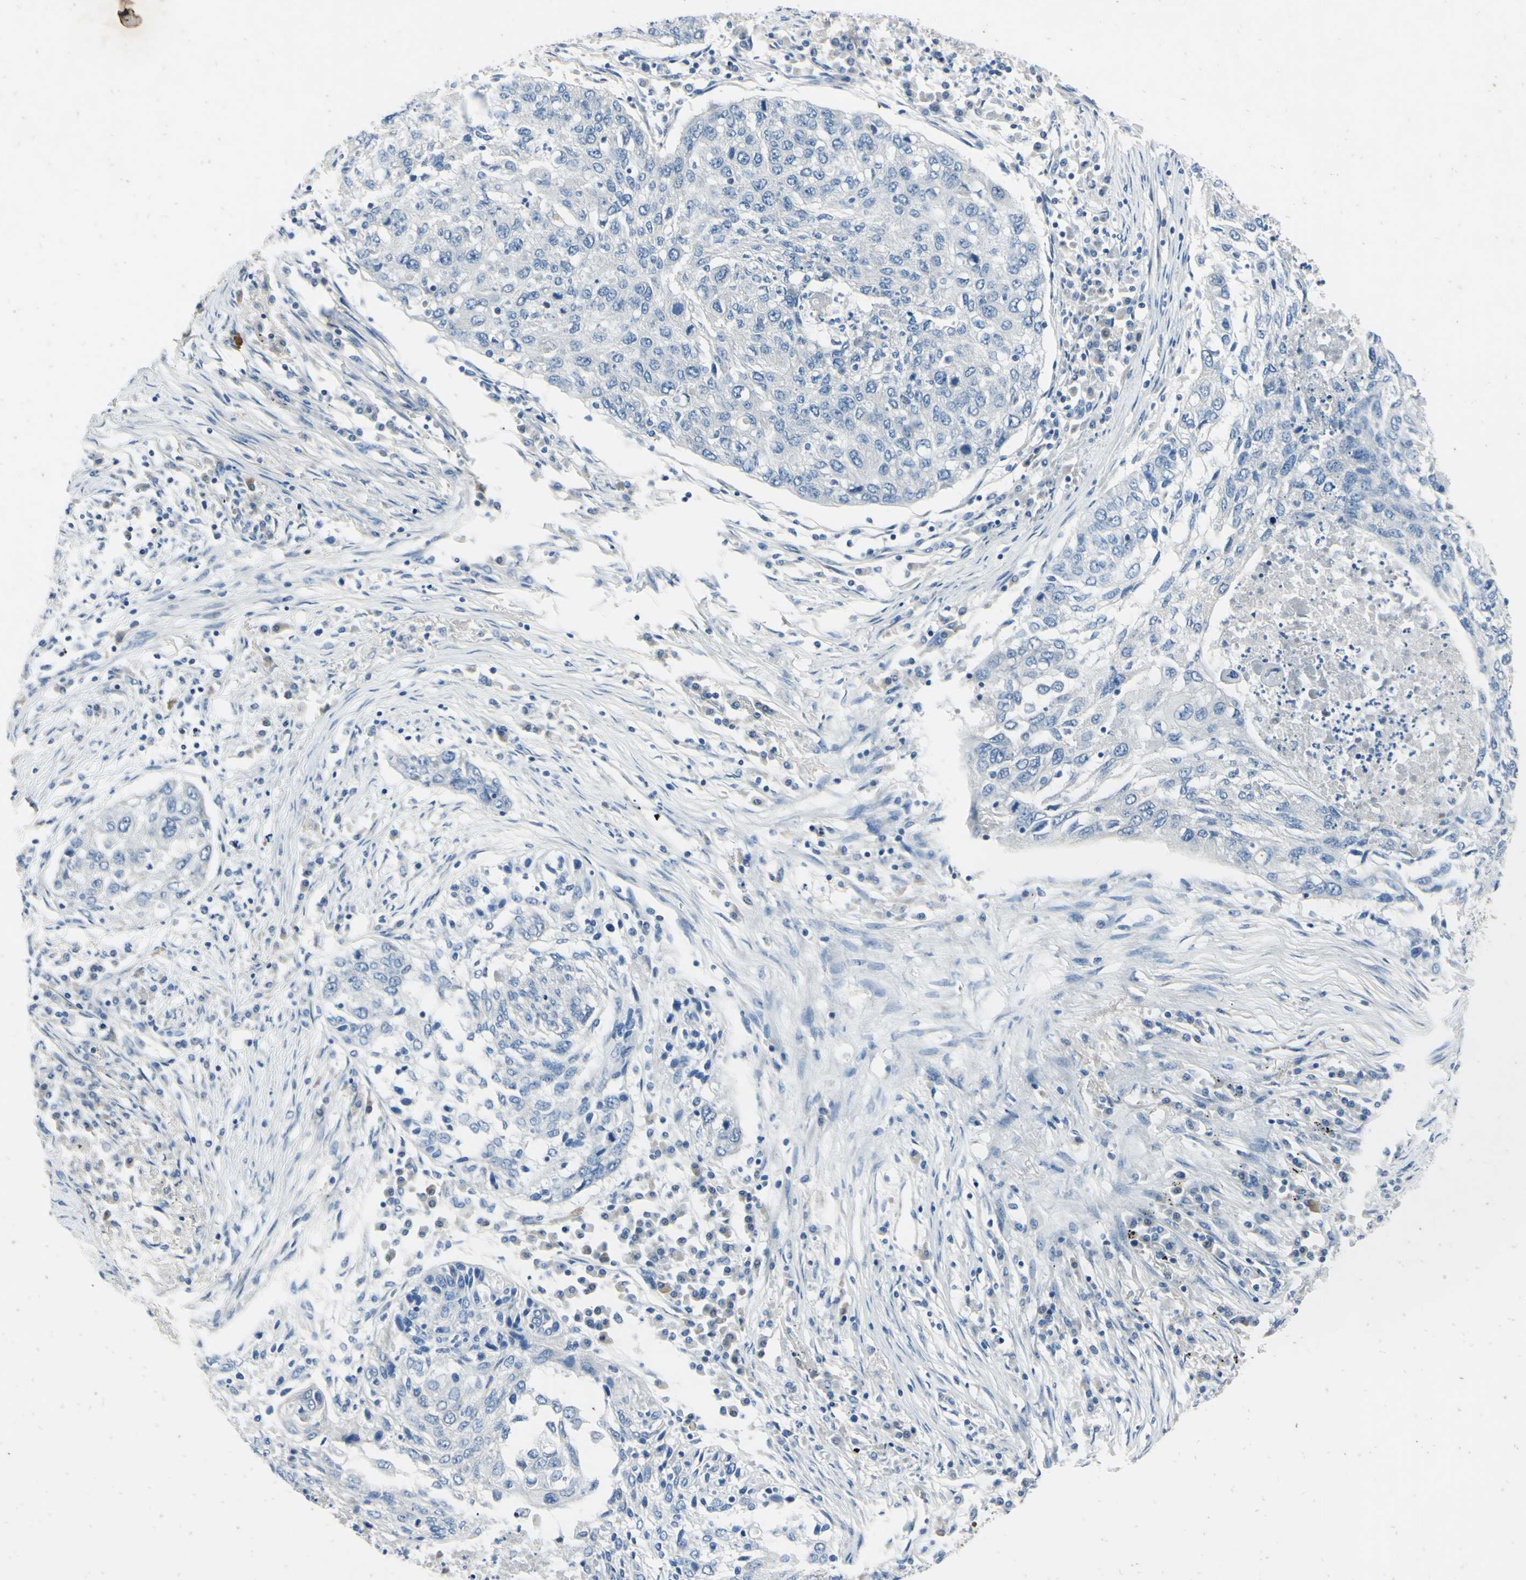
{"staining": {"intensity": "negative", "quantity": "none", "location": "none"}, "tissue": "lung cancer", "cell_type": "Tumor cells", "image_type": "cancer", "snomed": [{"axis": "morphology", "description": "Squamous cell carcinoma, NOS"}, {"axis": "topography", "description": "Lung"}], "caption": "This is an immunohistochemistry (IHC) image of lung squamous cell carcinoma. There is no positivity in tumor cells.", "gene": "SNAP91", "patient": {"sex": "female", "age": 63}}